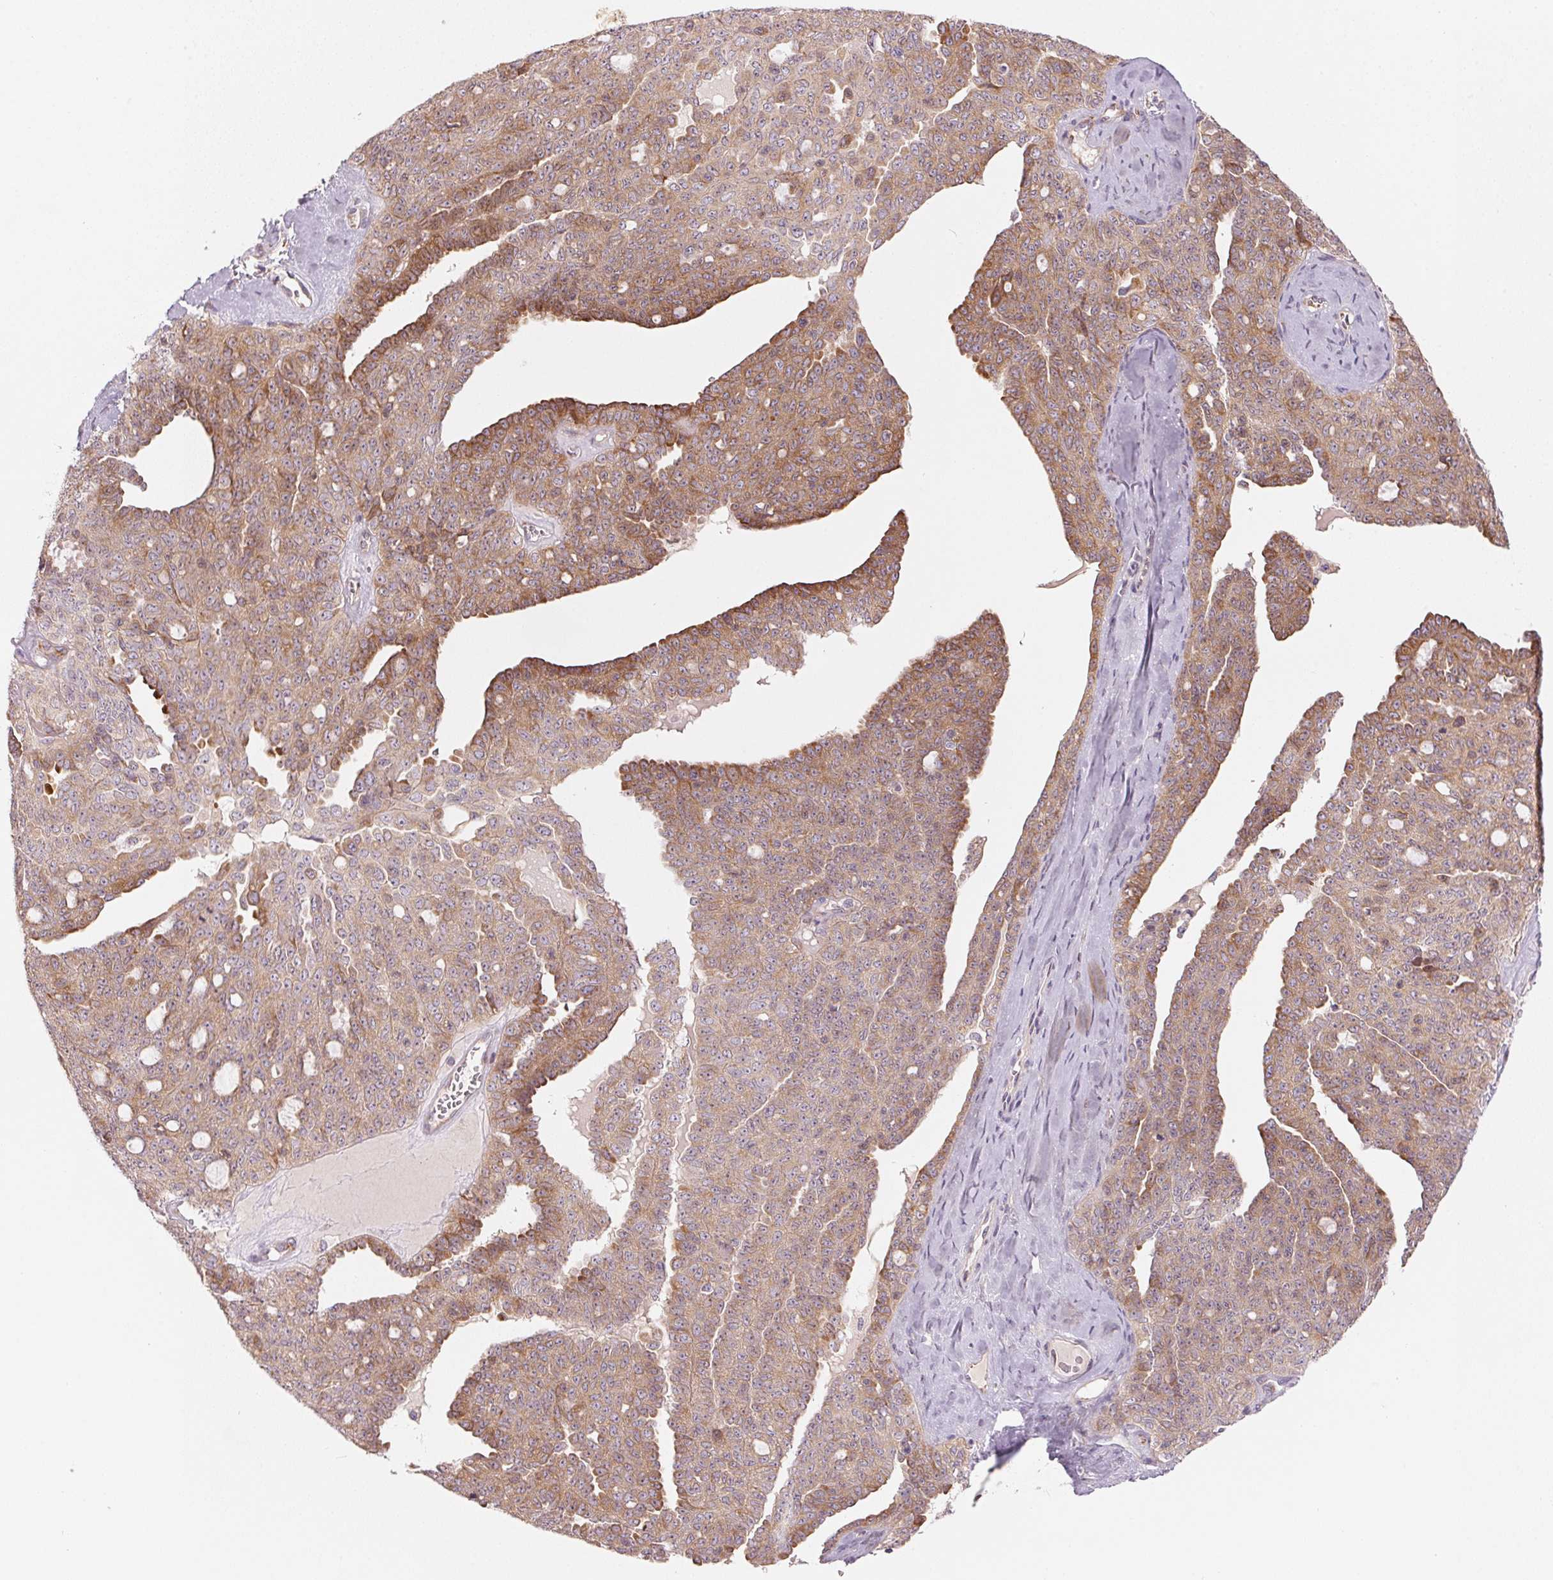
{"staining": {"intensity": "moderate", "quantity": ">75%", "location": "cytoplasmic/membranous"}, "tissue": "ovarian cancer", "cell_type": "Tumor cells", "image_type": "cancer", "snomed": [{"axis": "morphology", "description": "Cystadenocarcinoma, serous, NOS"}, {"axis": "topography", "description": "Ovary"}], "caption": "A micrograph of human ovarian cancer stained for a protein shows moderate cytoplasmic/membranous brown staining in tumor cells.", "gene": "BLOC1S2", "patient": {"sex": "female", "age": 71}}